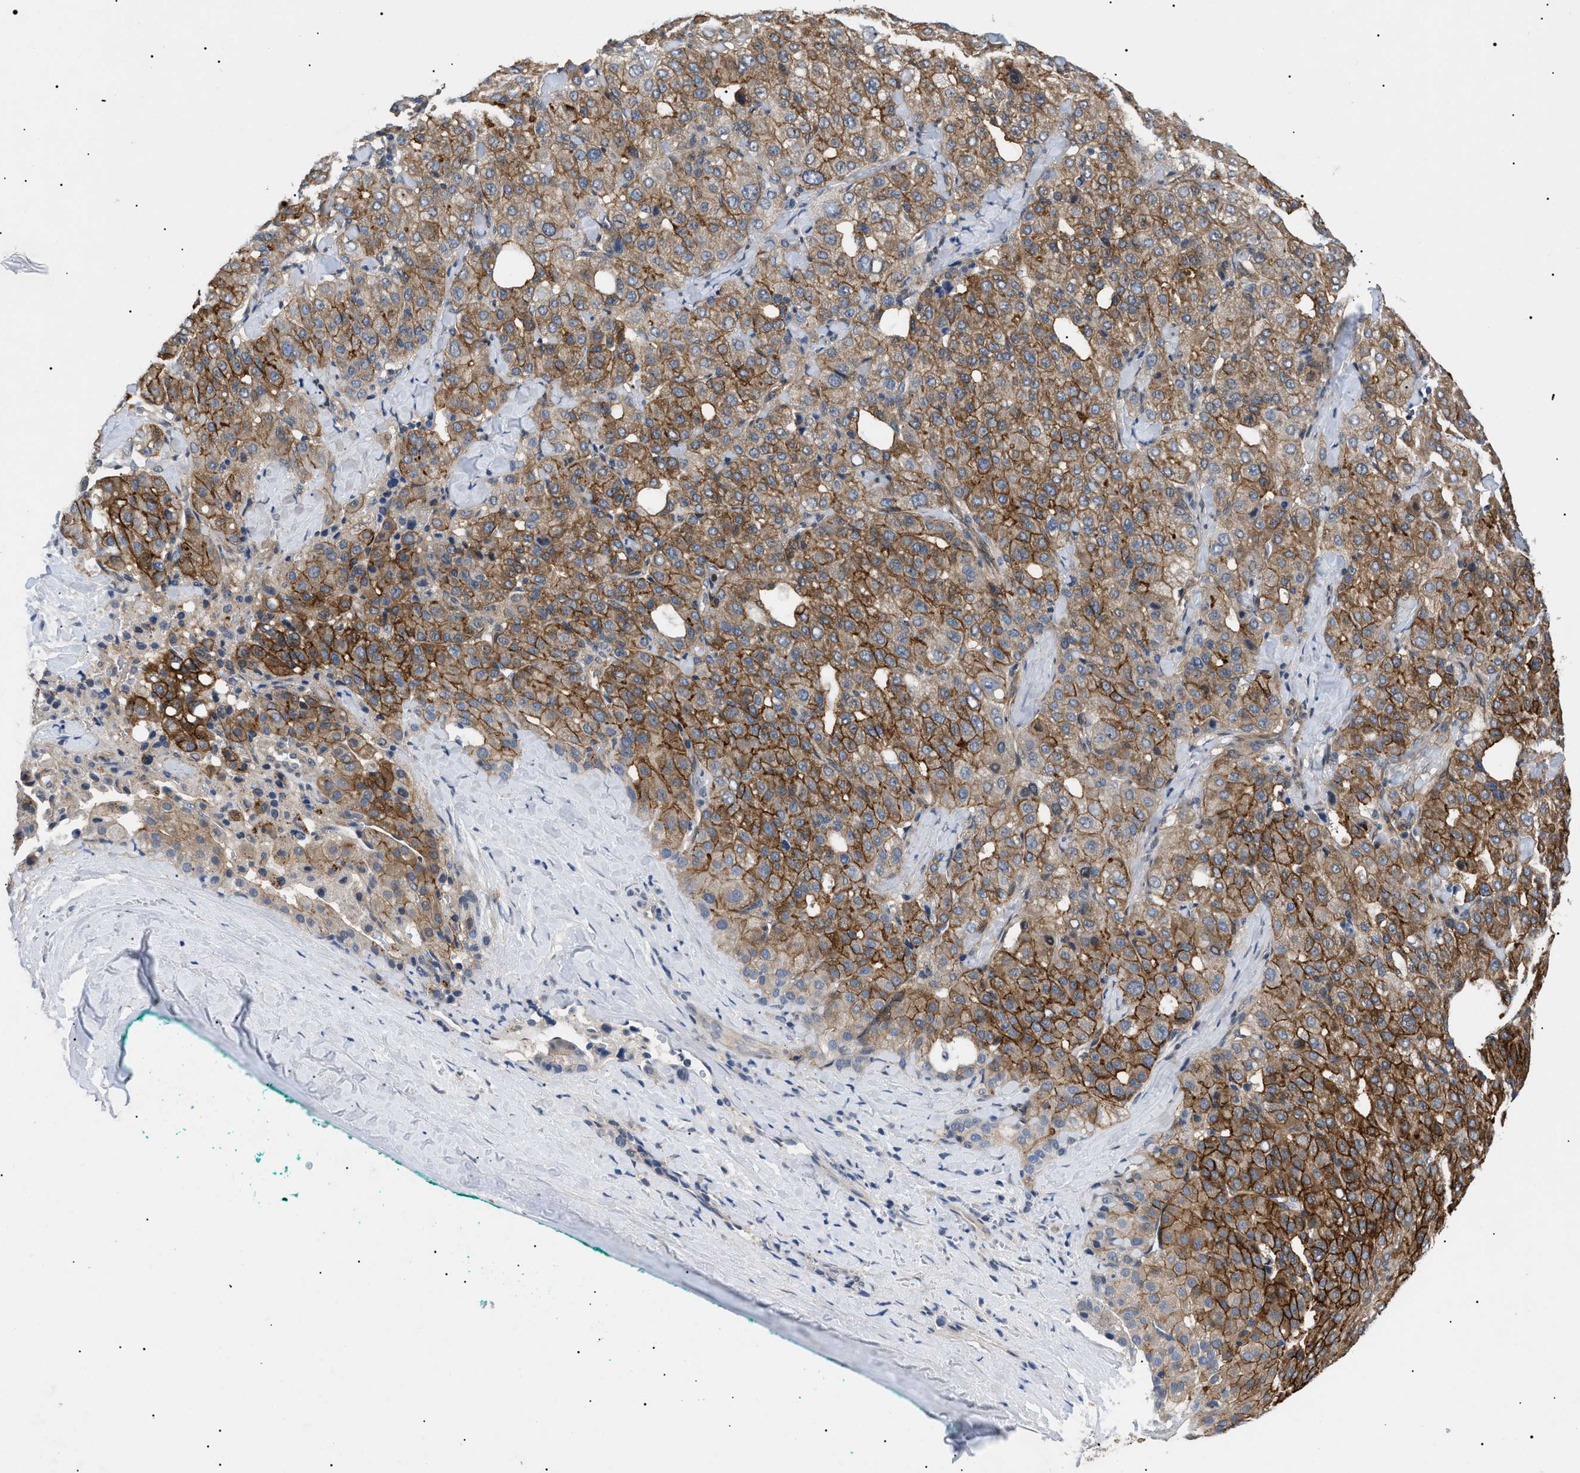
{"staining": {"intensity": "strong", "quantity": ">75%", "location": "cytoplasmic/membranous"}, "tissue": "liver cancer", "cell_type": "Tumor cells", "image_type": "cancer", "snomed": [{"axis": "morphology", "description": "Carcinoma, Hepatocellular, NOS"}, {"axis": "topography", "description": "Liver"}], "caption": "Human liver cancer stained with a protein marker demonstrates strong staining in tumor cells.", "gene": "CRCP", "patient": {"sex": "male", "age": 65}}